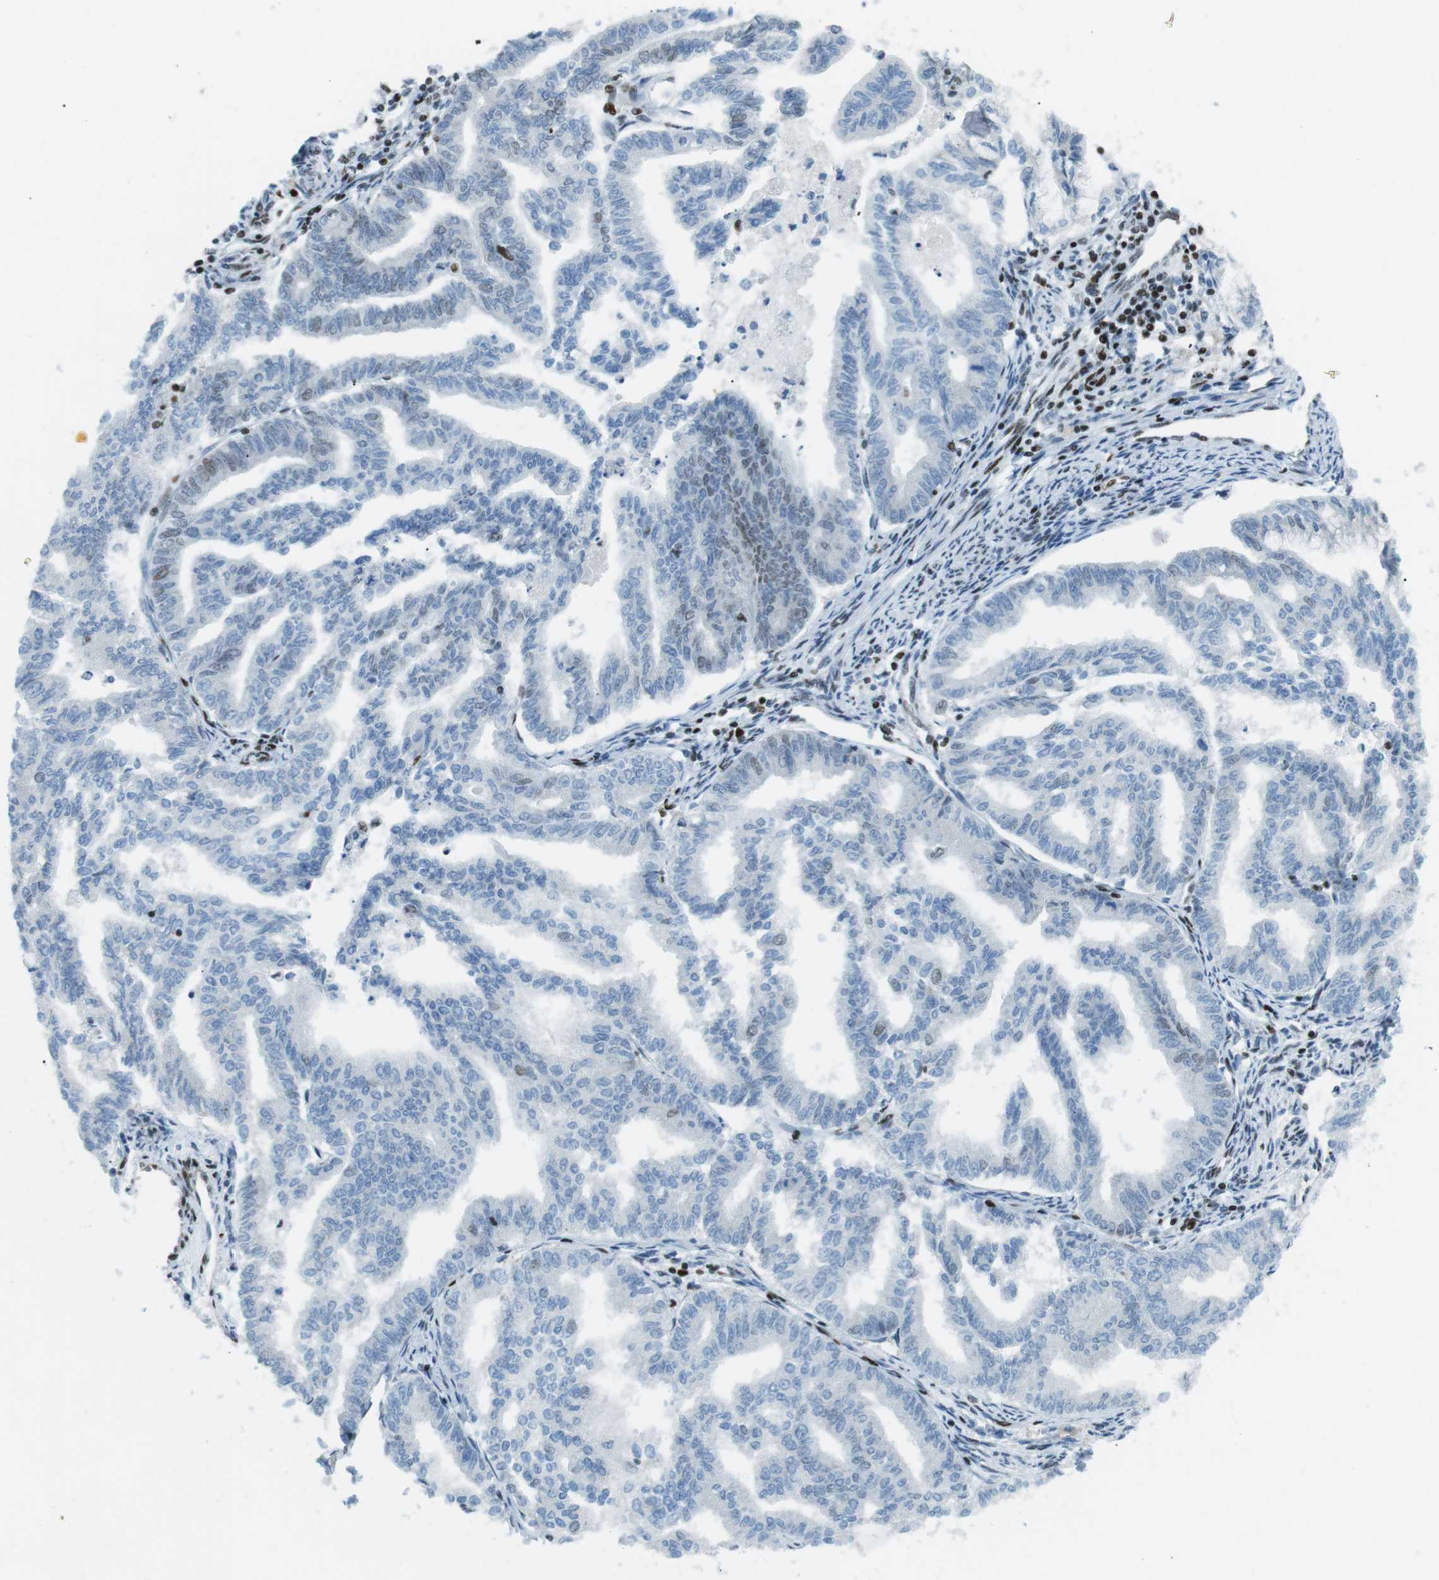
{"staining": {"intensity": "weak", "quantity": "<25%", "location": "nuclear"}, "tissue": "endometrial cancer", "cell_type": "Tumor cells", "image_type": "cancer", "snomed": [{"axis": "morphology", "description": "Adenocarcinoma, NOS"}, {"axis": "topography", "description": "Endometrium"}], "caption": "Human endometrial cancer stained for a protein using immunohistochemistry exhibits no expression in tumor cells.", "gene": "ARID1A", "patient": {"sex": "female", "age": 79}}